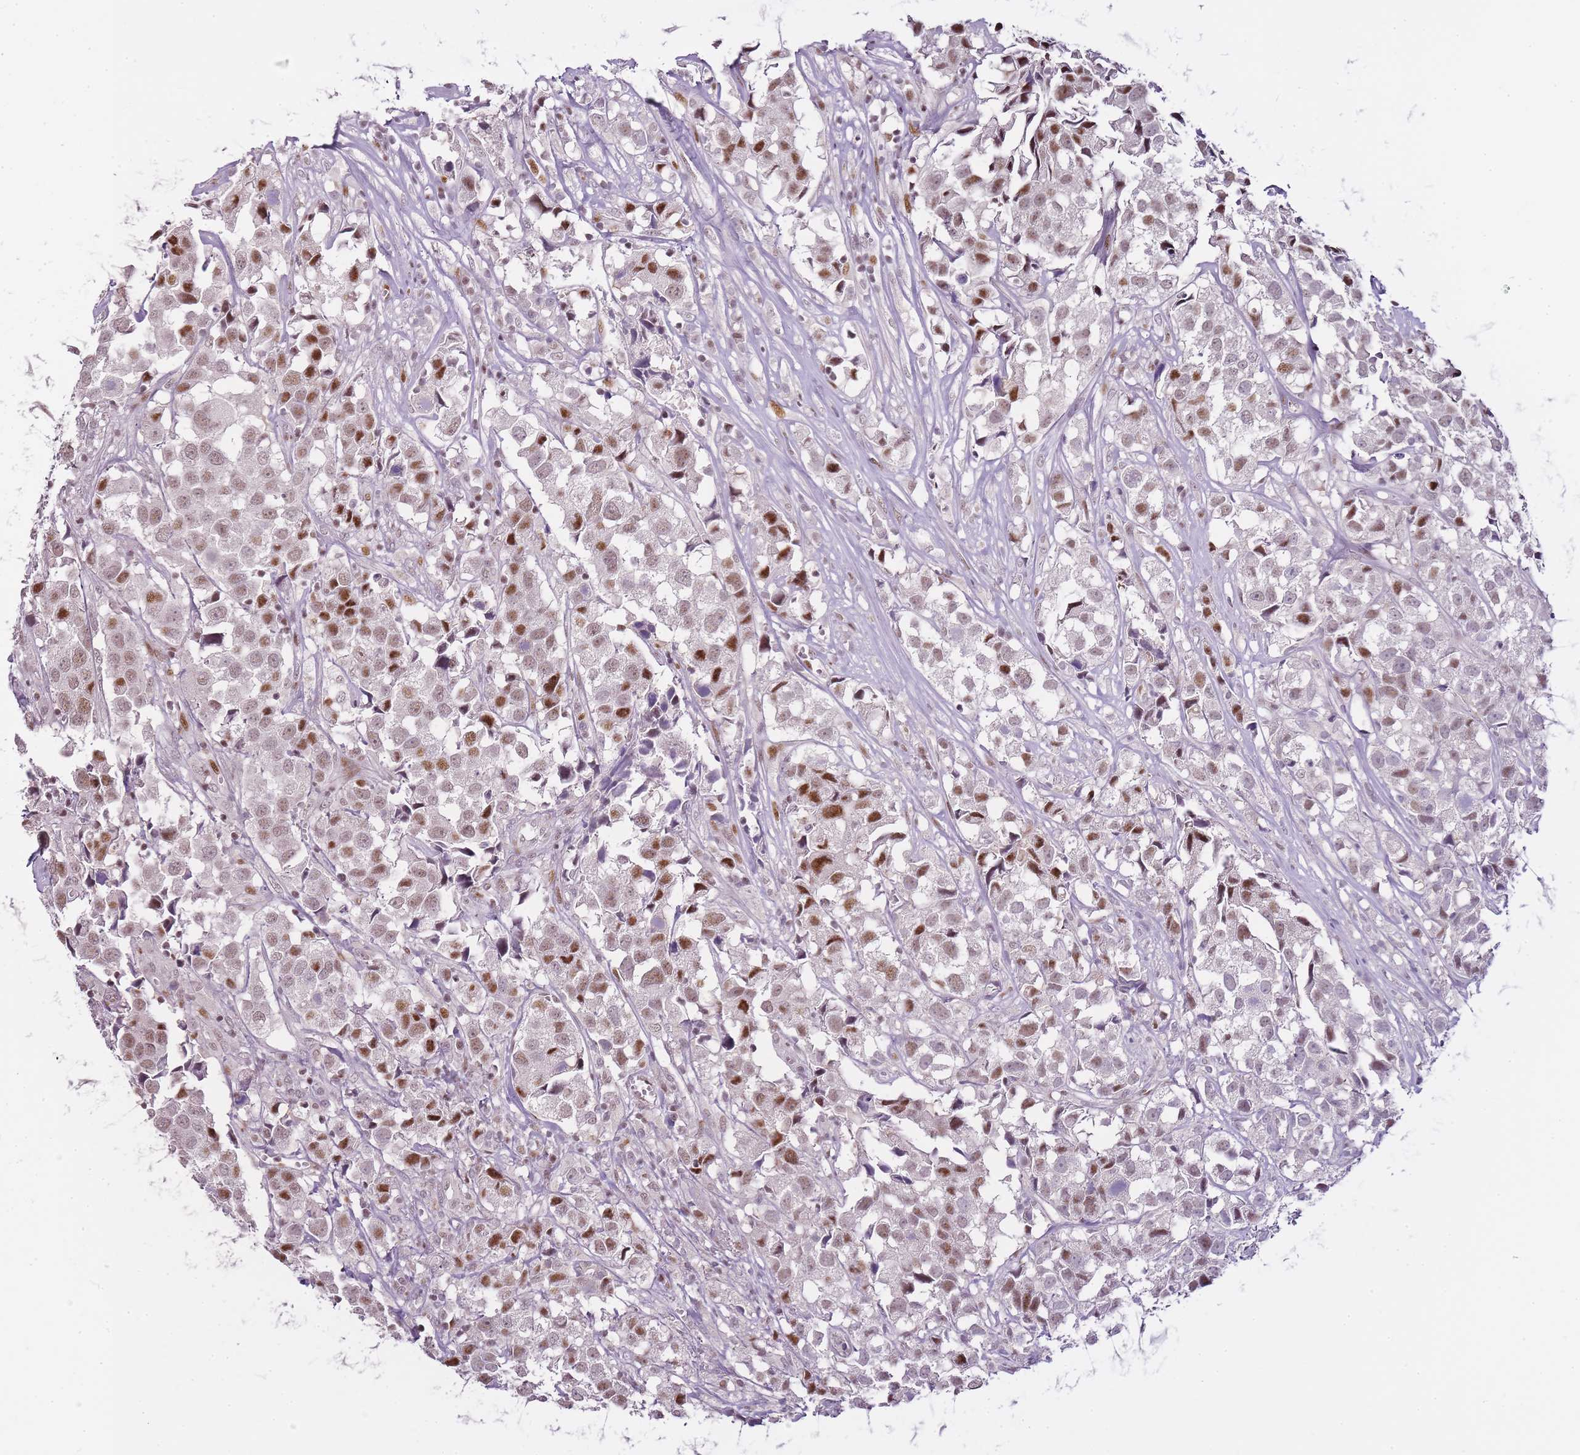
{"staining": {"intensity": "moderate", "quantity": "25%-75%", "location": "nuclear"}, "tissue": "urothelial cancer", "cell_type": "Tumor cells", "image_type": "cancer", "snomed": [{"axis": "morphology", "description": "Urothelial carcinoma, High grade"}, {"axis": "topography", "description": "Urinary bladder"}], "caption": "Moderate nuclear staining is seen in about 25%-75% of tumor cells in high-grade urothelial carcinoma.", "gene": "OGG1", "patient": {"sex": "female", "age": 75}}